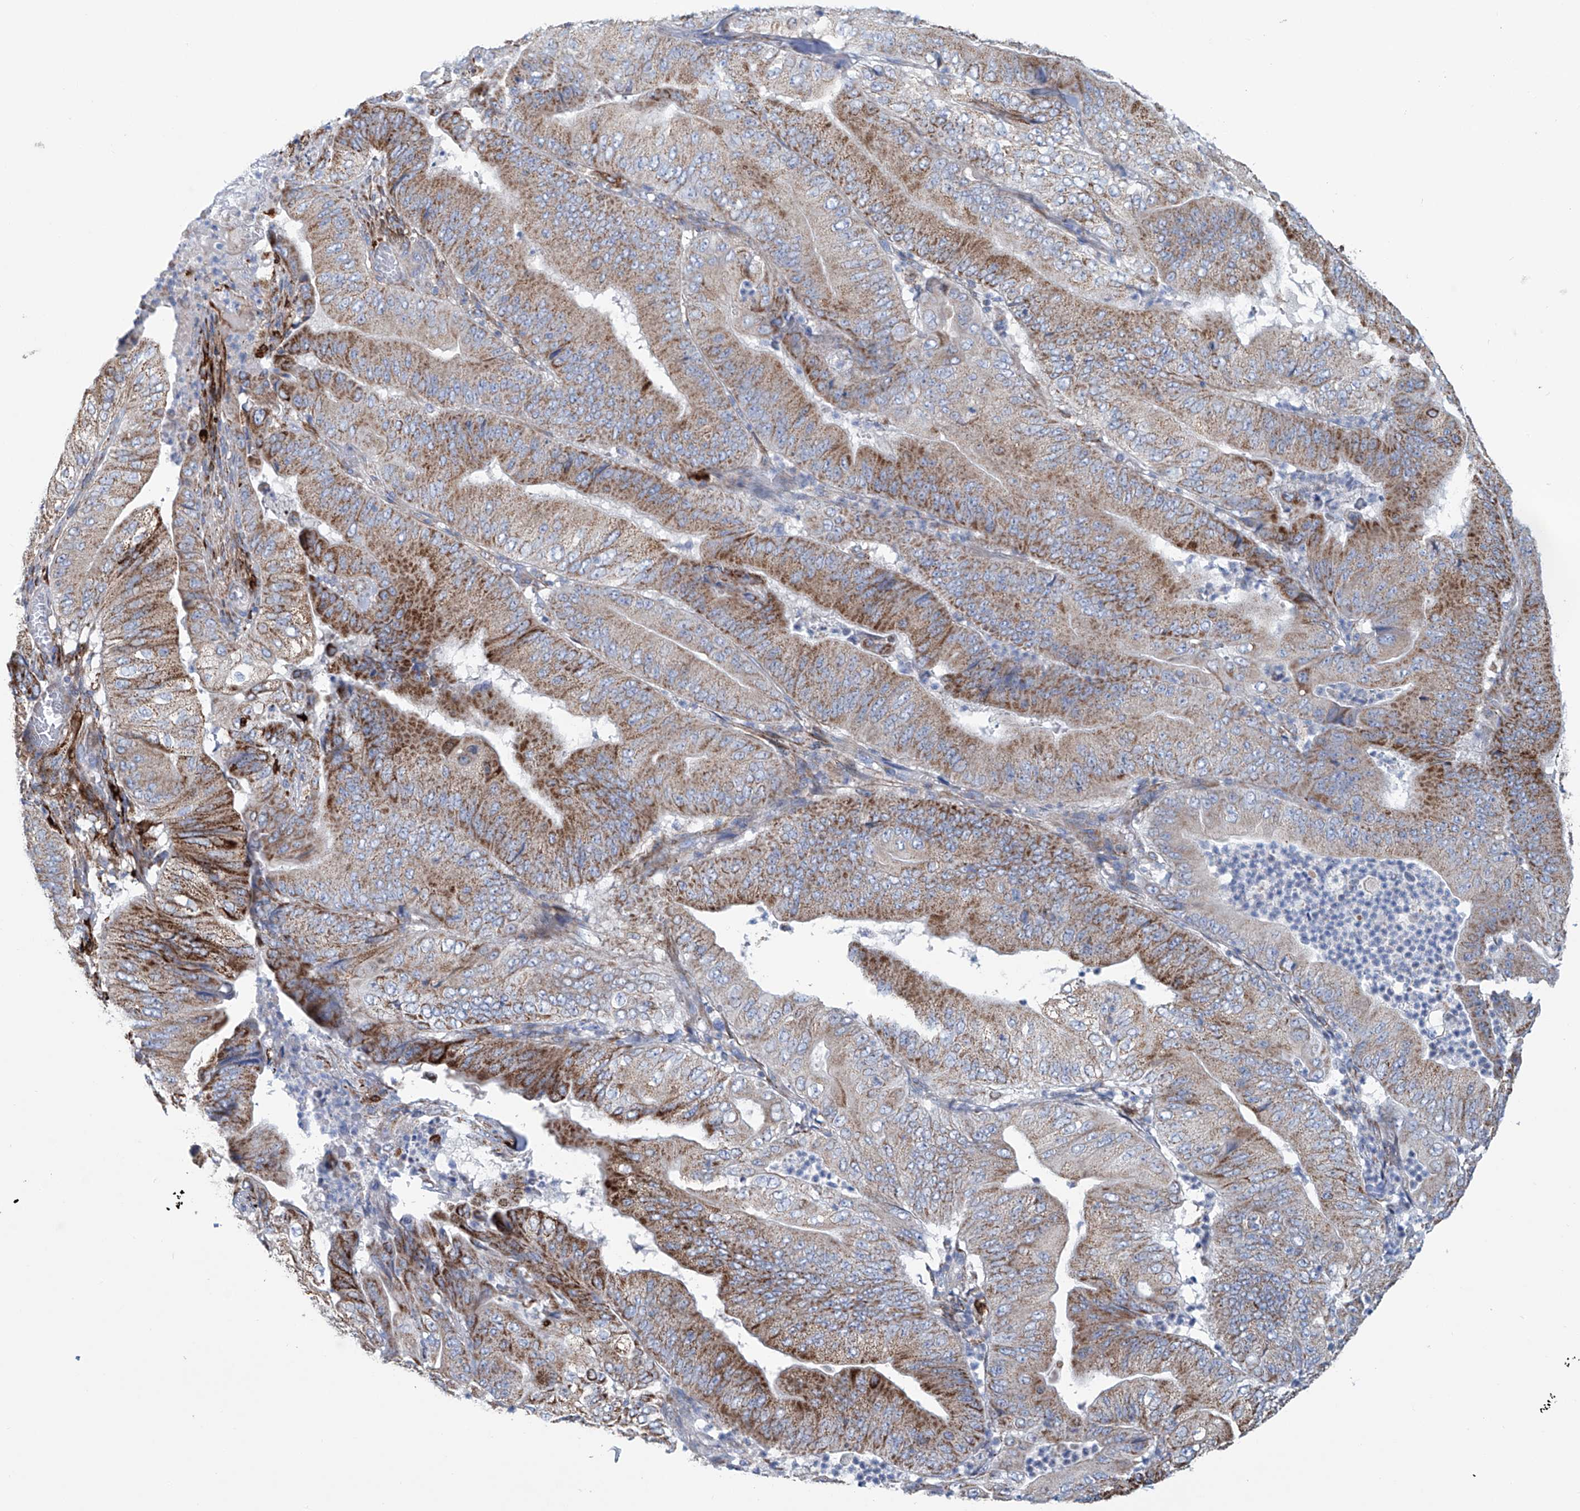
{"staining": {"intensity": "moderate", "quantity": "25%-75%", "location": "cytoplasmic/membranous"}, "tissue": "pancreatic cancer", "cell_type": "Tumor cells", "image_type": "cancer", "snomed": [{"axis": "morphology", "description": "Adenocarcinoma, NOS"}, {"axis": "topography", "description": "Pancreas"}], "caption": "A medium amount of moderate cytoplasmic/membranous staining is seen in approximately 25%-75% of tumor cells in pancreatic adenocarcinoma tissue. (DAB IHC with brightfield microscopy, high magnification).", "gene": "ALDH6A1", "patient": {"sex": "female", "age": 77}}